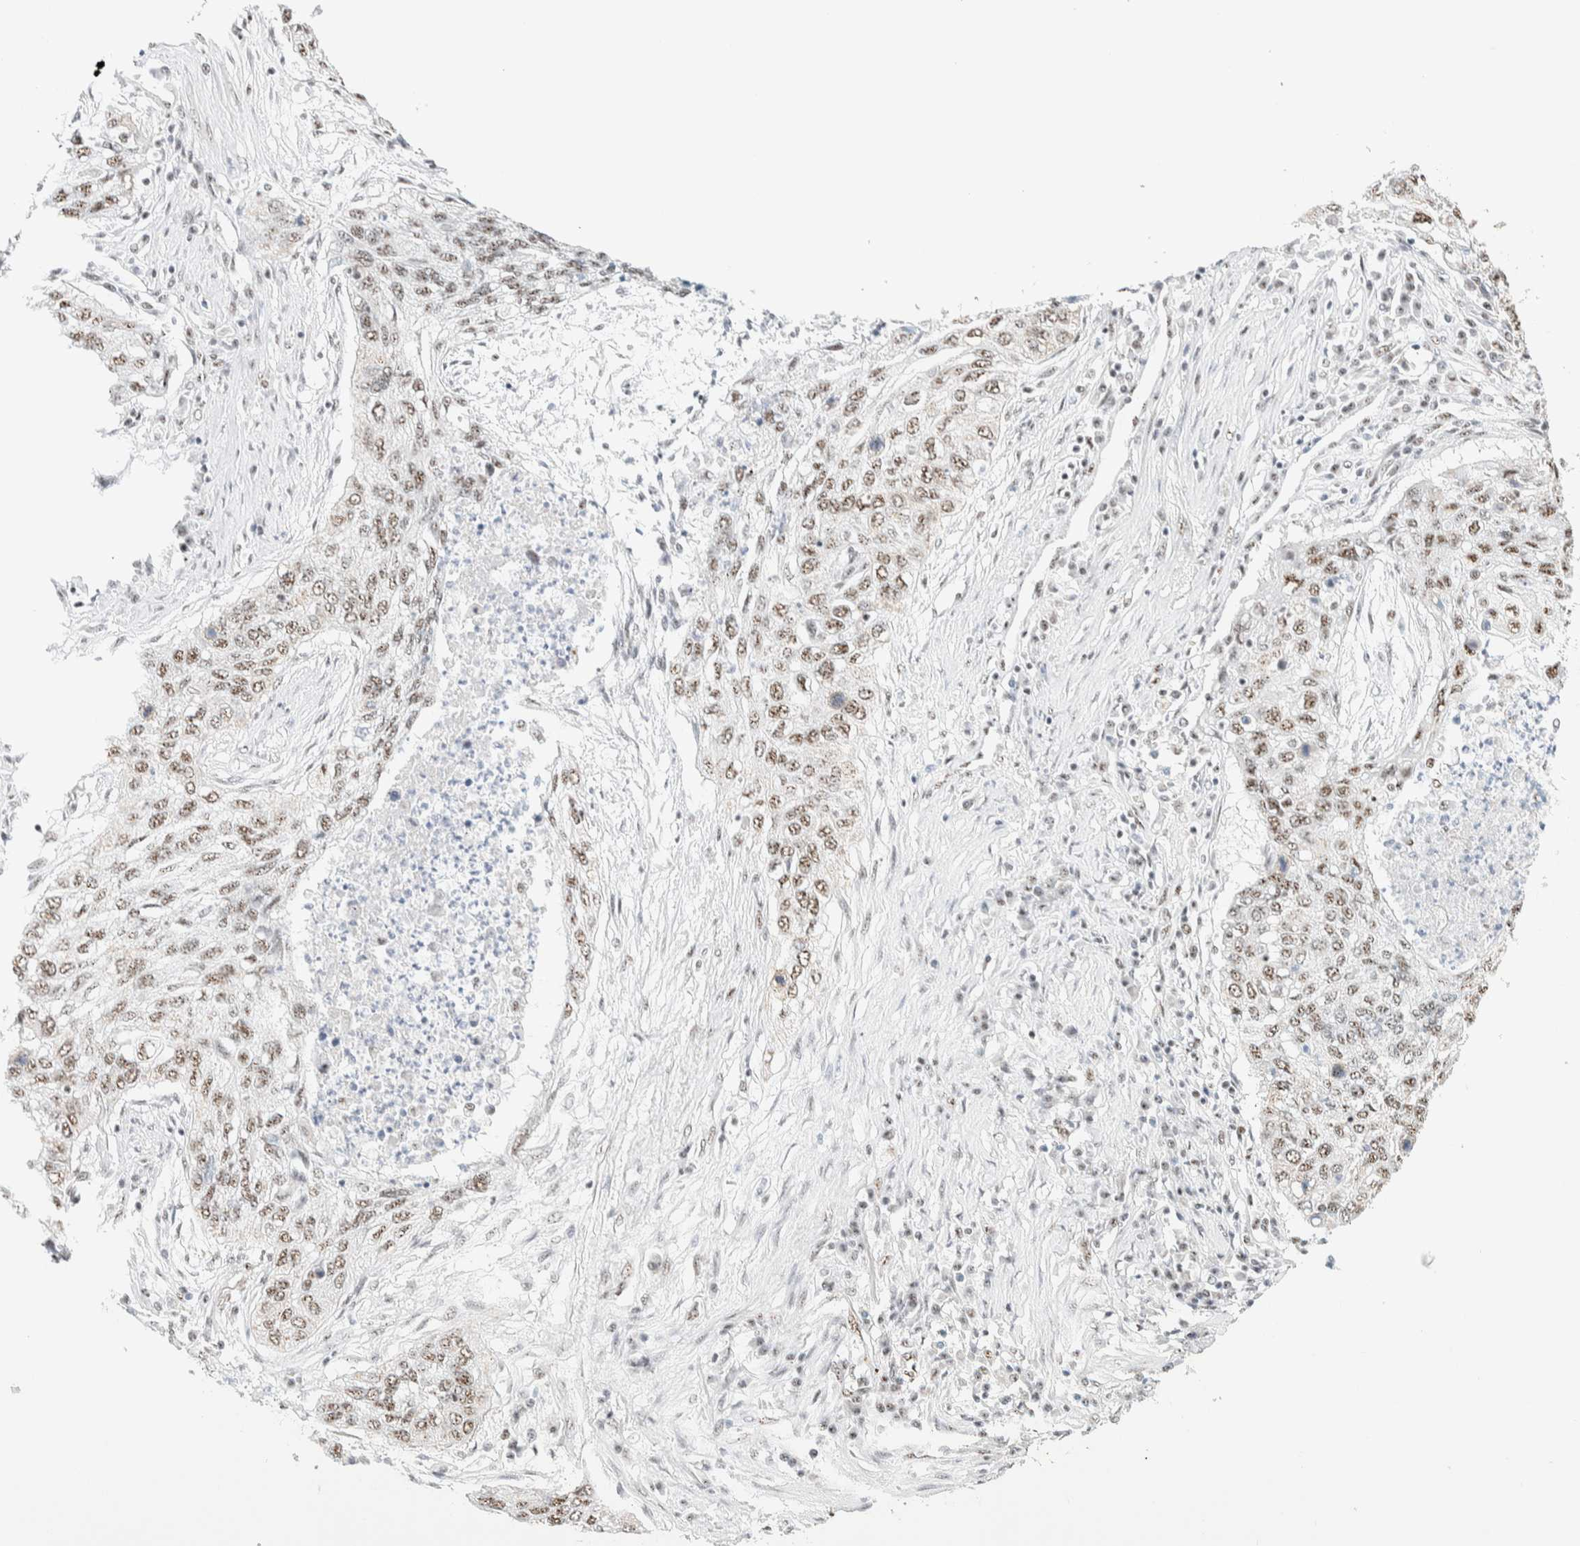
{"staining": {"intensity": "moderate", "quantity": "25%-75%", "location": "nuclear"}, "tissue": "lung cancer", "cell_type": "Tumor cells", "image_type": "cancer", "snomed": [{"axis": "morphology", "description": "Squamous cell carcinoma, NOS"}, {"axis": "topography", "description": "Lung"}], "caption": "A brown stain labels moderate nuclear staining of a protein in lung squamous cell carcinoma tumor cells.", "gene": "SON", "patient": {"sex": "female", "age": 63}}